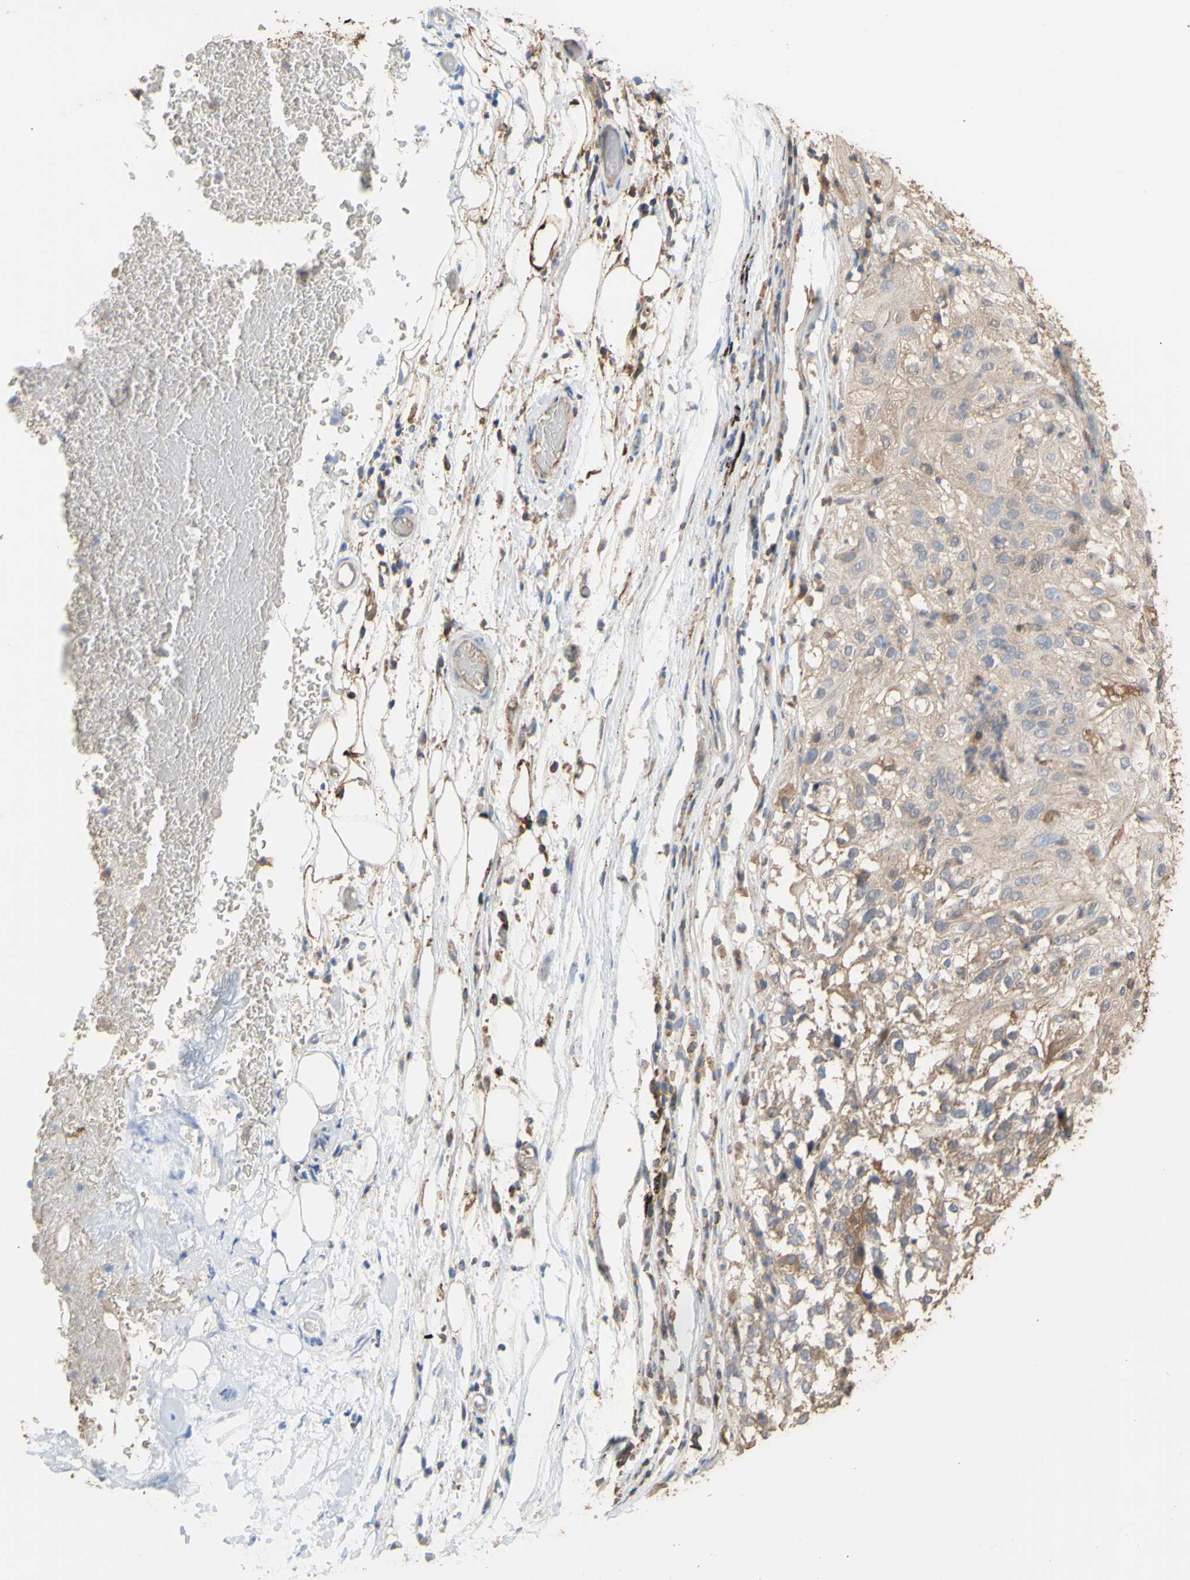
{"staining": {"intensity": "weak", "quantity": ">75%", "location": "cytoplasmic/membranous"}, "tissue": "lung cancer", "cell_type": "Tumor cells", "image_type": "cancer", "snomed": [{"axis": "morphology", "description": "Inflammation, NOS"}, {"axis": "morphology", "description": "Squamous cell carcinoma, NOS"}, {"axis": "topography", "description": "Lymph node"}, {"axis": "topography", "description": "Soft tissue"}, {"axis": "topography", "description": "Lung"}], "caption": "Immunohistochemical staining of human lung cancer demonstrates weak cytoplasmic/membranous protein staining in about >75% of tumor cells.", "gene": "ALDH9A1", "patient": {"sex": "male", "age": 66}}